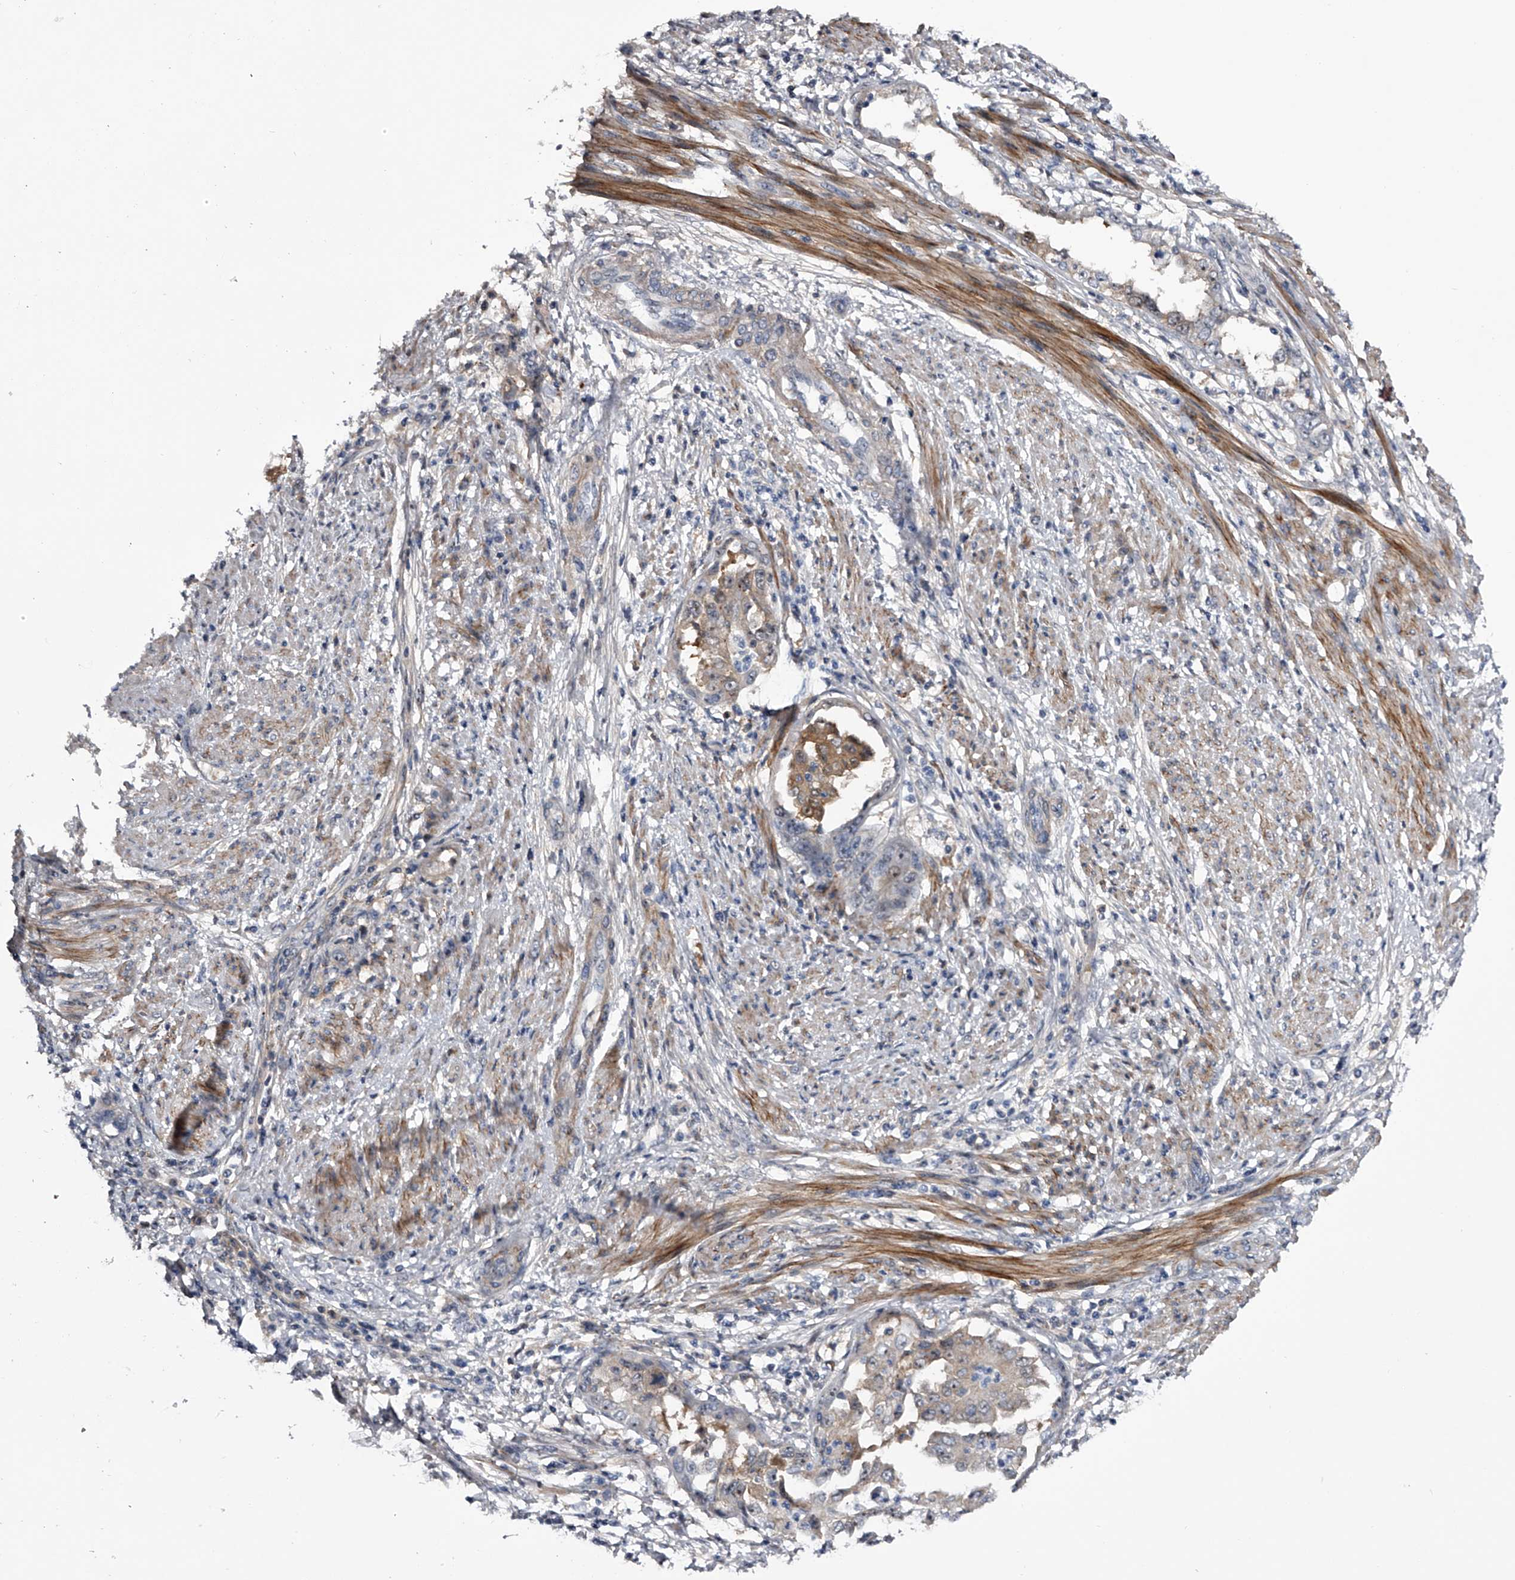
{"staining": {"intensity": "weak", "quantity": "<25%", "location": "cytoplasmic/membranous,nuclear"}, "tissue": "endometrial cancer", "cell_type": "Tumor cells", "image_type": "cancer", "snomed": [{"axis": "morphology", "description": "Adenocarcinoma, NOS"}, {"axis": "topography", "description": "Endometrium"}], "caption": "High power microscopy photomicrograph of an immunohistochemistry image of endometrial cancer (adenocarcinoma), revealing no significant staining in tumor cells.", "gene": "MDN1", "patient": {"sex": "female", "age": 85}}